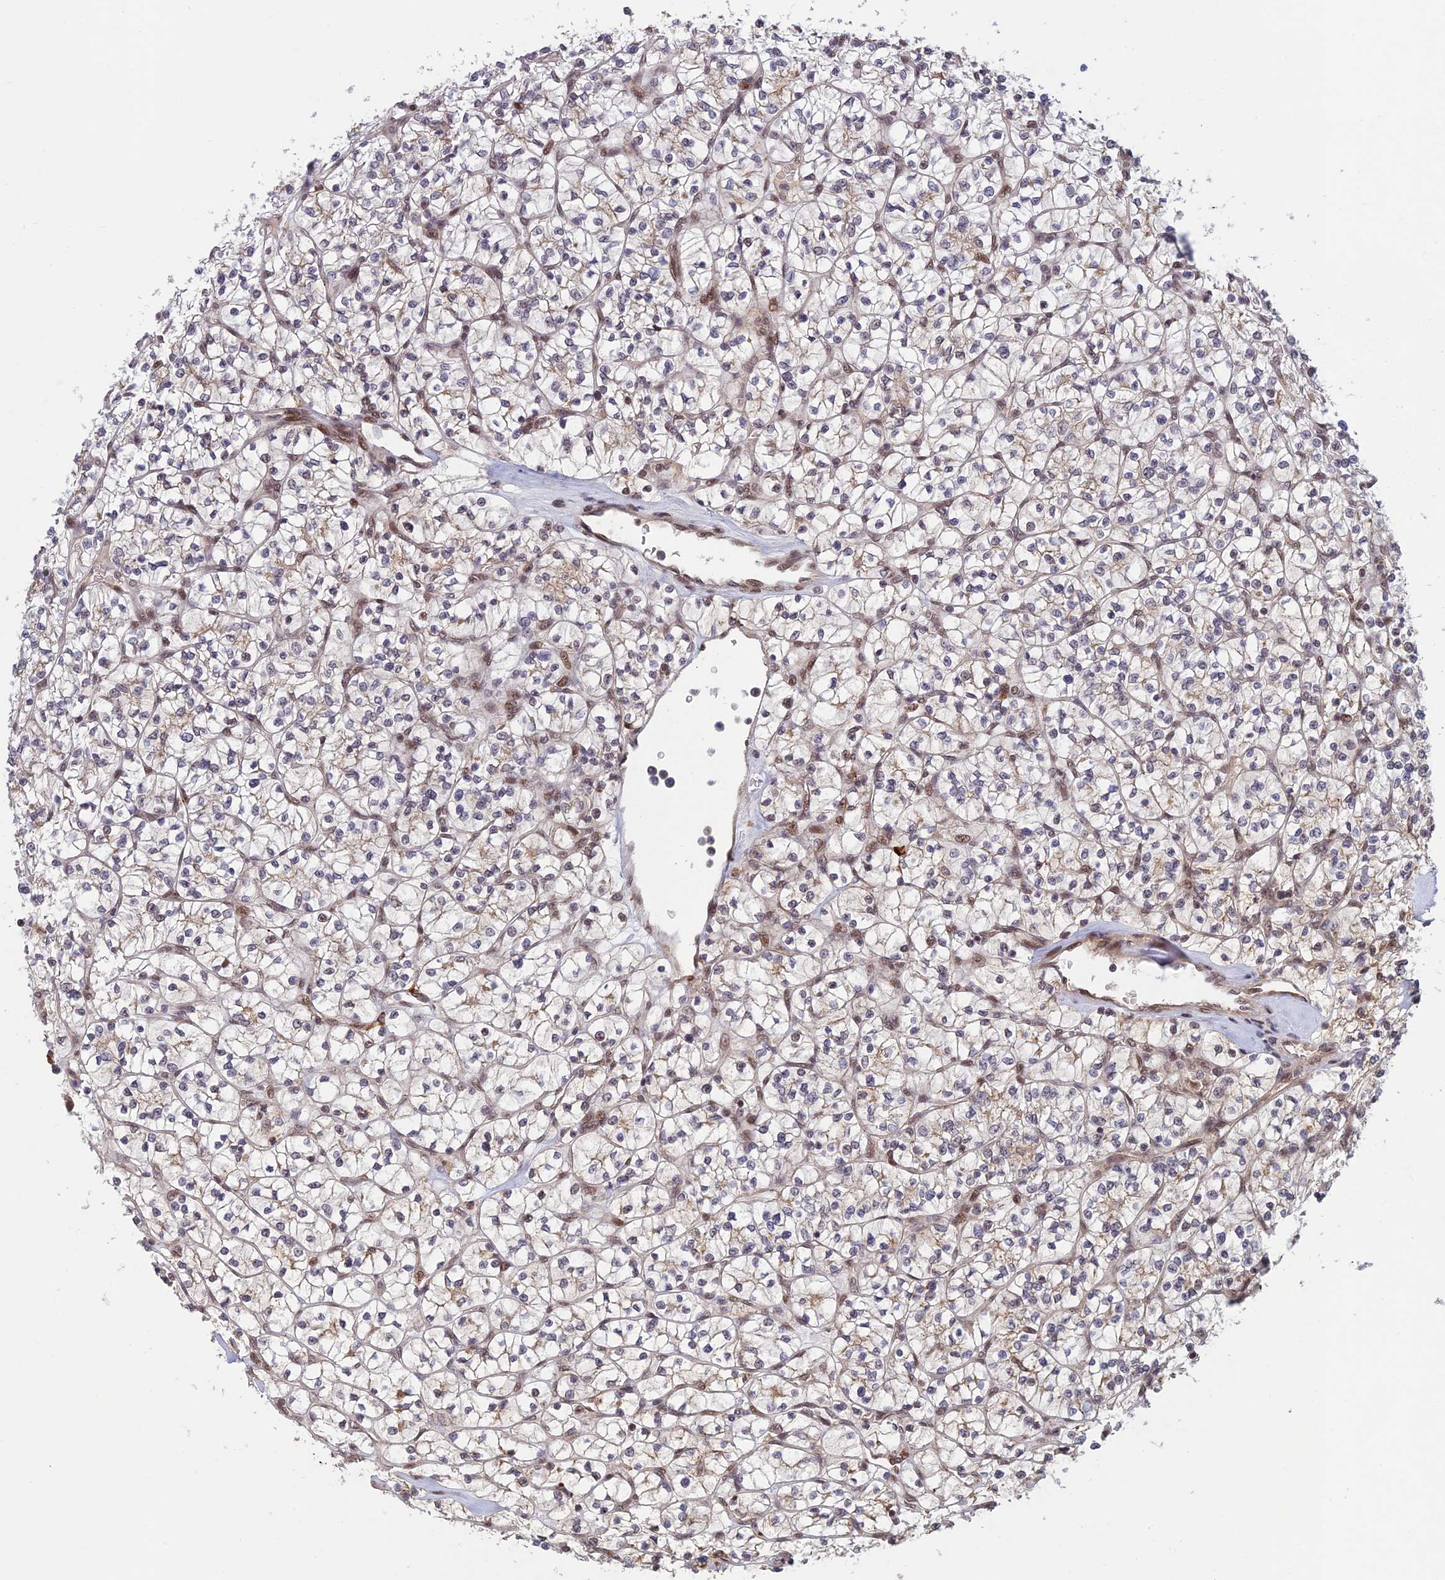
{"staining": {"intensity": "negative", "quantity": "none", "location": "none"}, "tissue": "renal cancer", "cell_type": "Tumor cells", "image_type": "cancer", "snomed": [{"axis": "morphology", "description": "Adenocarcinoma, NOS"}, {"axis": "topography", "description": "Kidney"}], "caption": "DAB immunohistochemical staining of renal cancer (adenocarcinoma) shows no significant expression in tumor cells. (DAB (3,3'-diaminobenzidine) IHC with hematoxylin counter stain).", "gene": "ZNF565", "patient": {"sex": "female", "age": 64}}